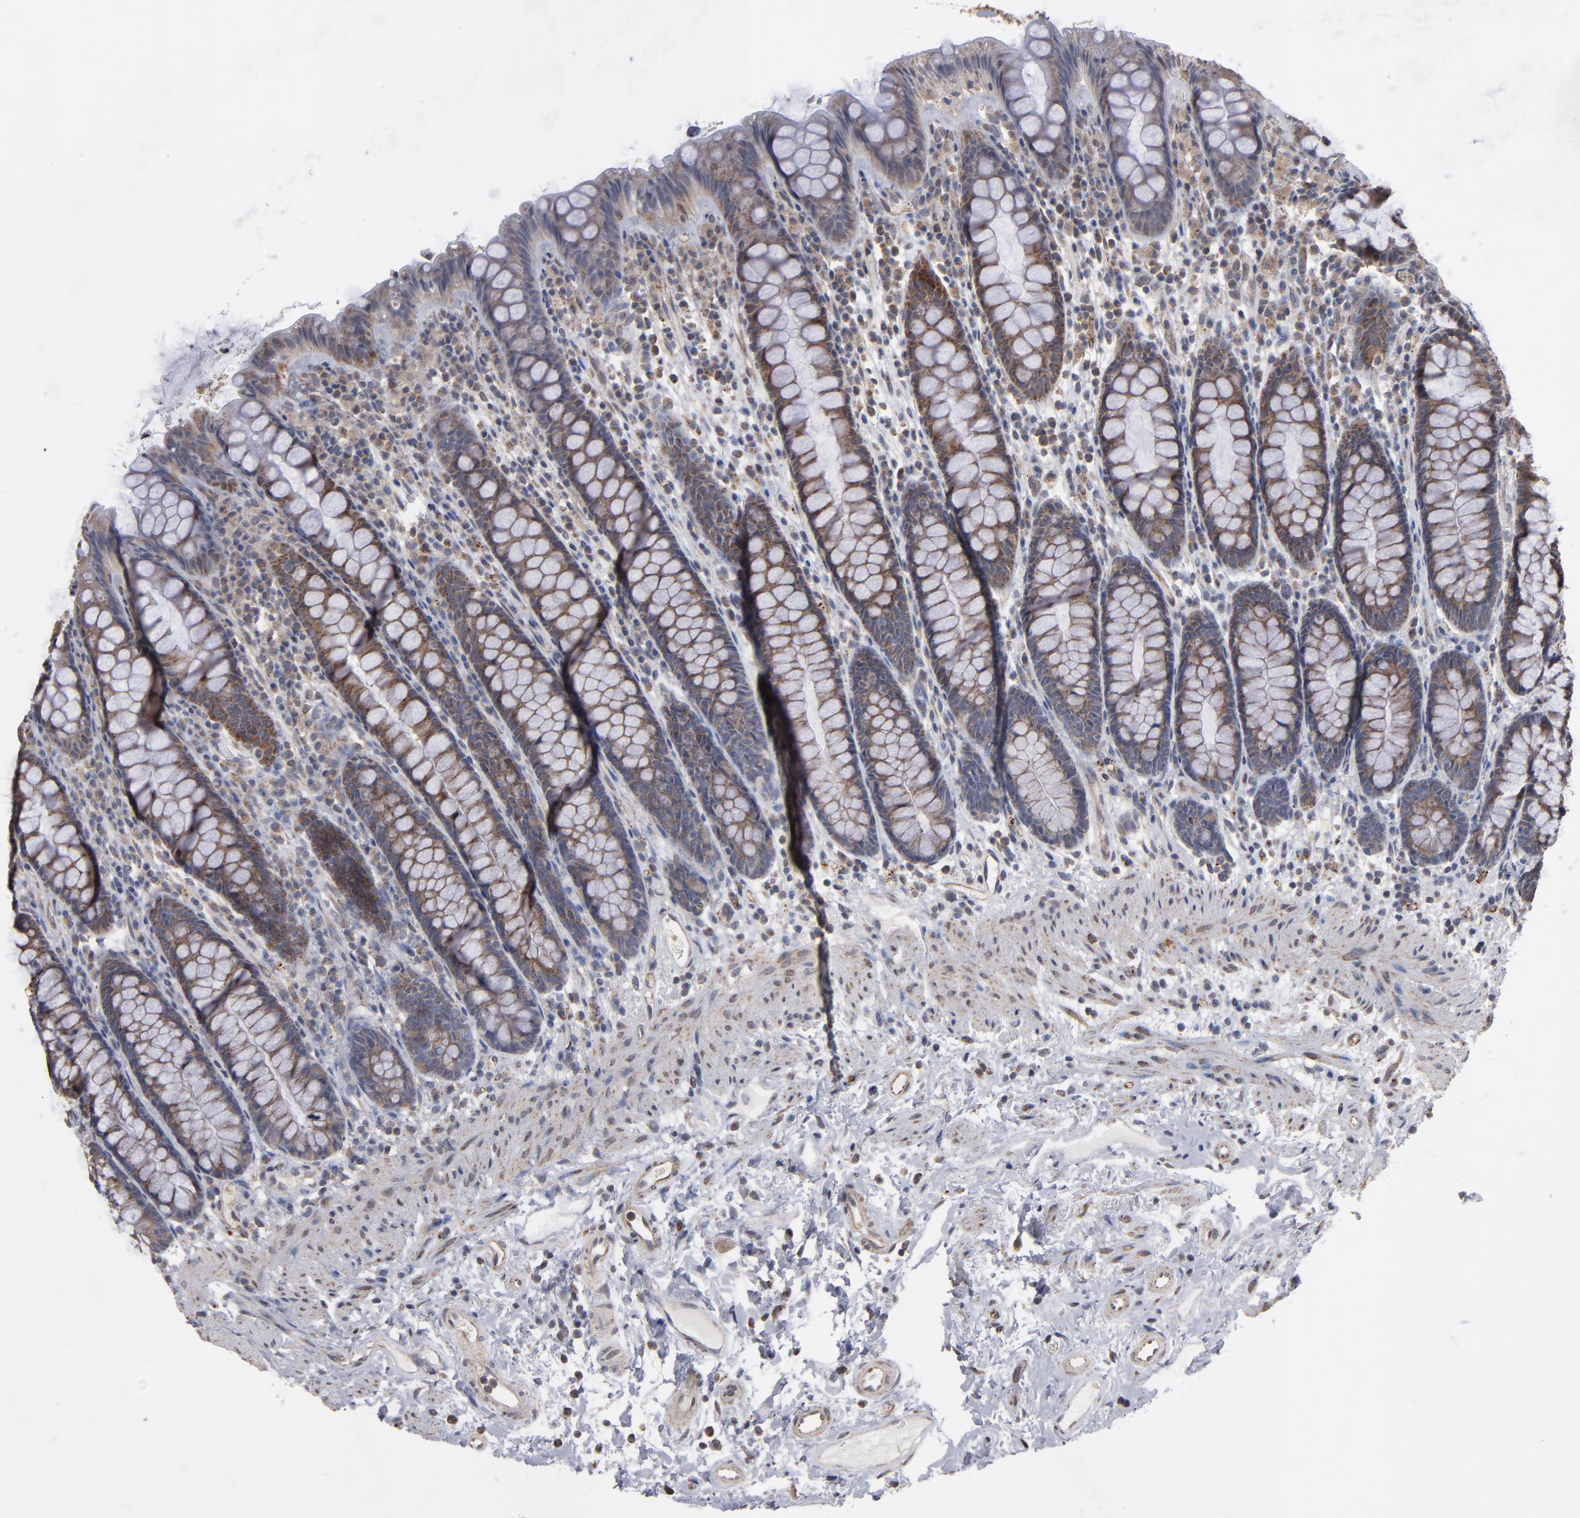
{"staining": {"intensity": "moderate", "quantity": ">75%", "location": "cytoplasmic/membranous"}, "tissue": "rectum", "cell_type": "Glandular cells", "image_type": "normal", "snomed": [{"axis": "morphology", "description": "Normal tissue, NOS"}, {"axis": "topography", "description": "Rectum"}], "caption": "Glandular cells demonstrate medium levels of moderate cytoplasmic/membranous positivity in about >75% of cells in unremarkable human rectum.", "gene": "MIPOL1", "patient": {"sex": "male", "age": 92}}